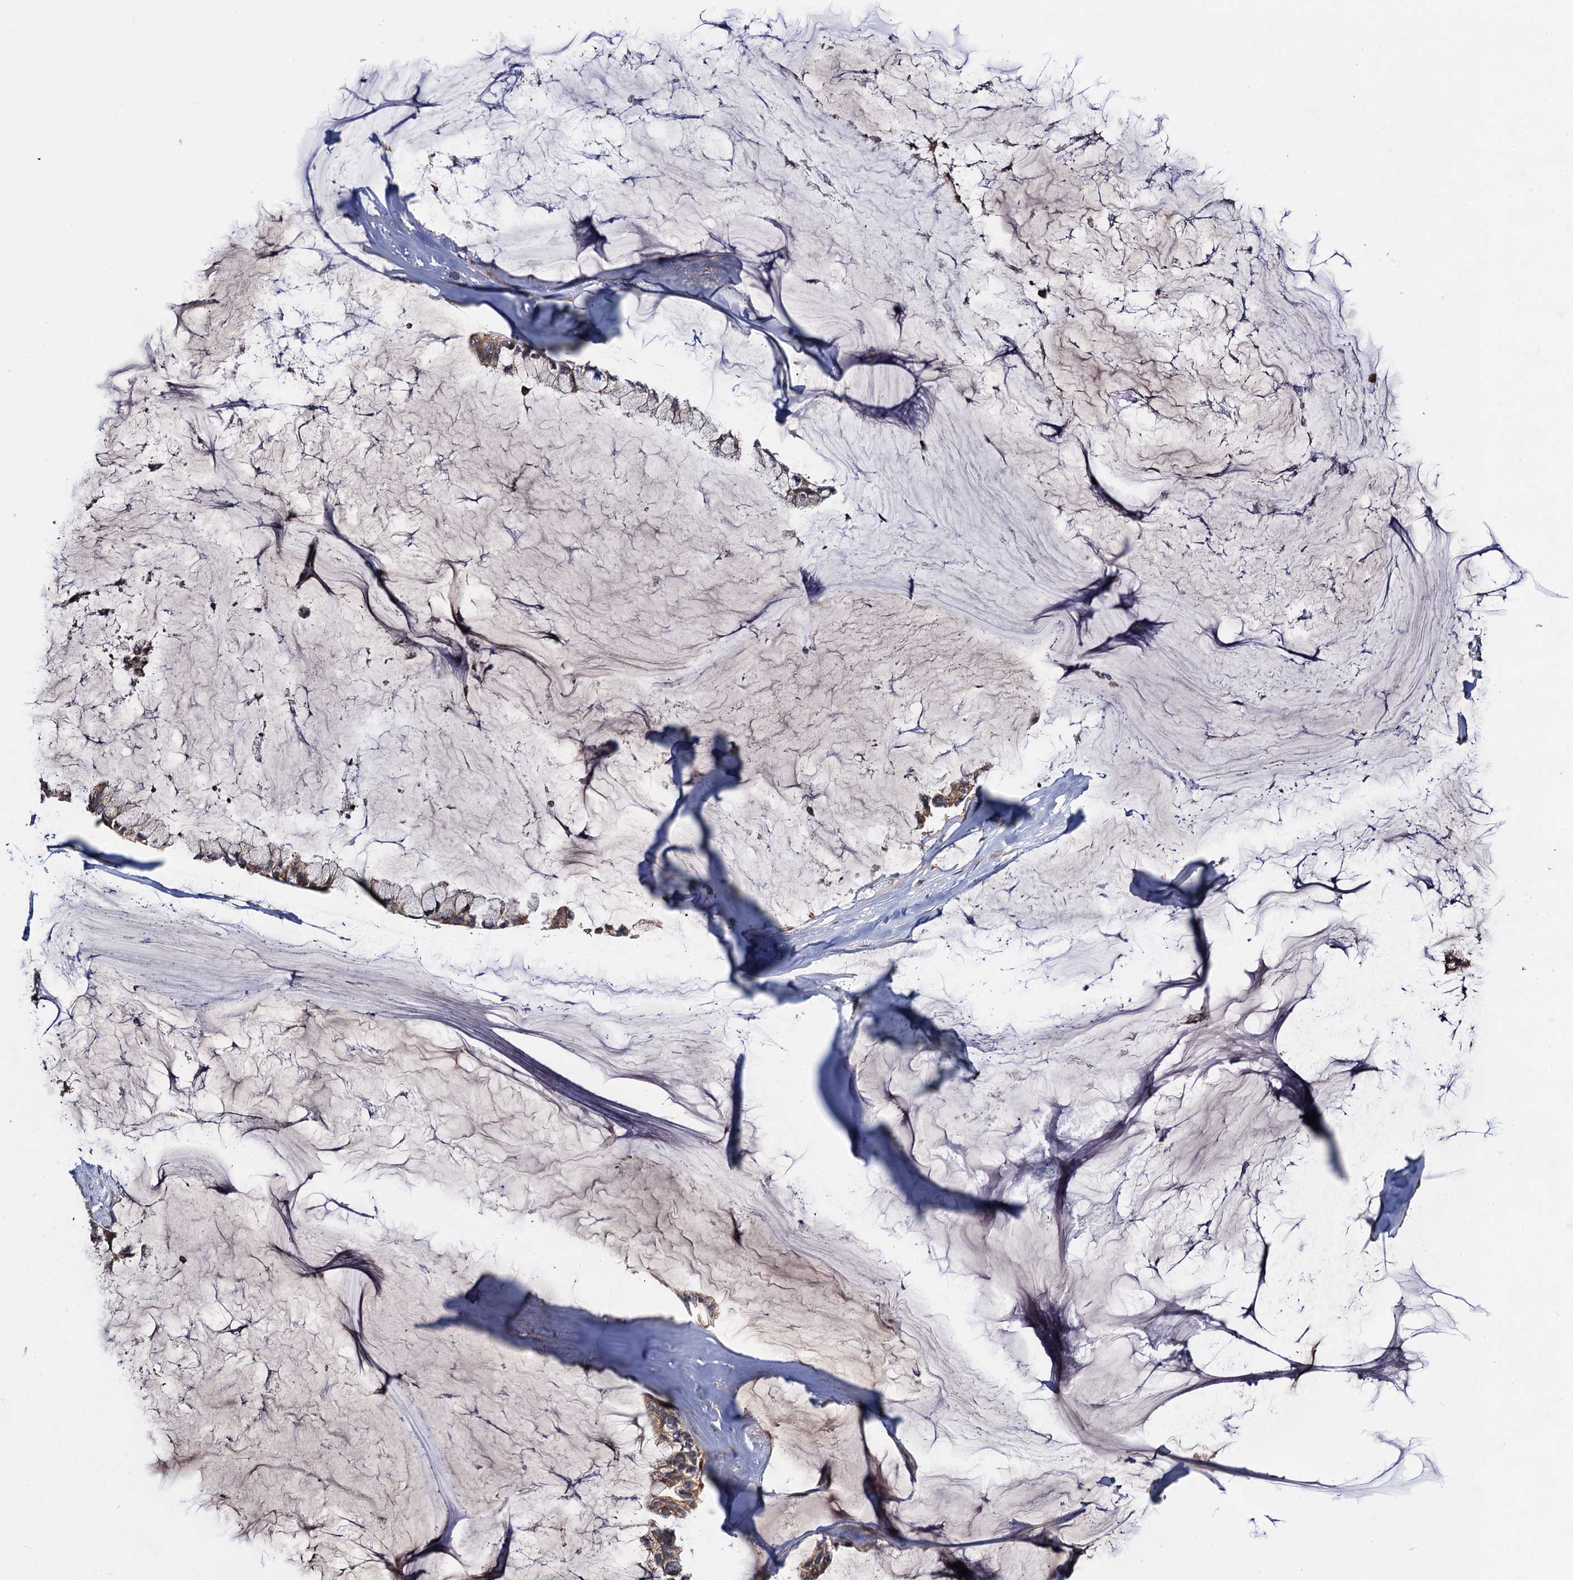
{"staining": {"intensity": "moderate", "quantity": ">75%", "location": "cytoplasmic/membranous"}, "tissue": "ovarian cancer", "cell_type": "Tumor cells", "image_type": "cancer", "snomed": [{"axis": "morphology", "description": "Cystadenocarcinoma, mucinous, NOS"}, {"axis": "topography", "description": "Ovary"}], "caption": "Ovarian cancer (mucinous cystadenocarcinoma) stained with a brown dye demonstrates moderate cytoplasmic/membranous positive staining in about >75% of tumor cells.", "gene": "HAUS1", "patient": {"sex": "female", "age": 39}}